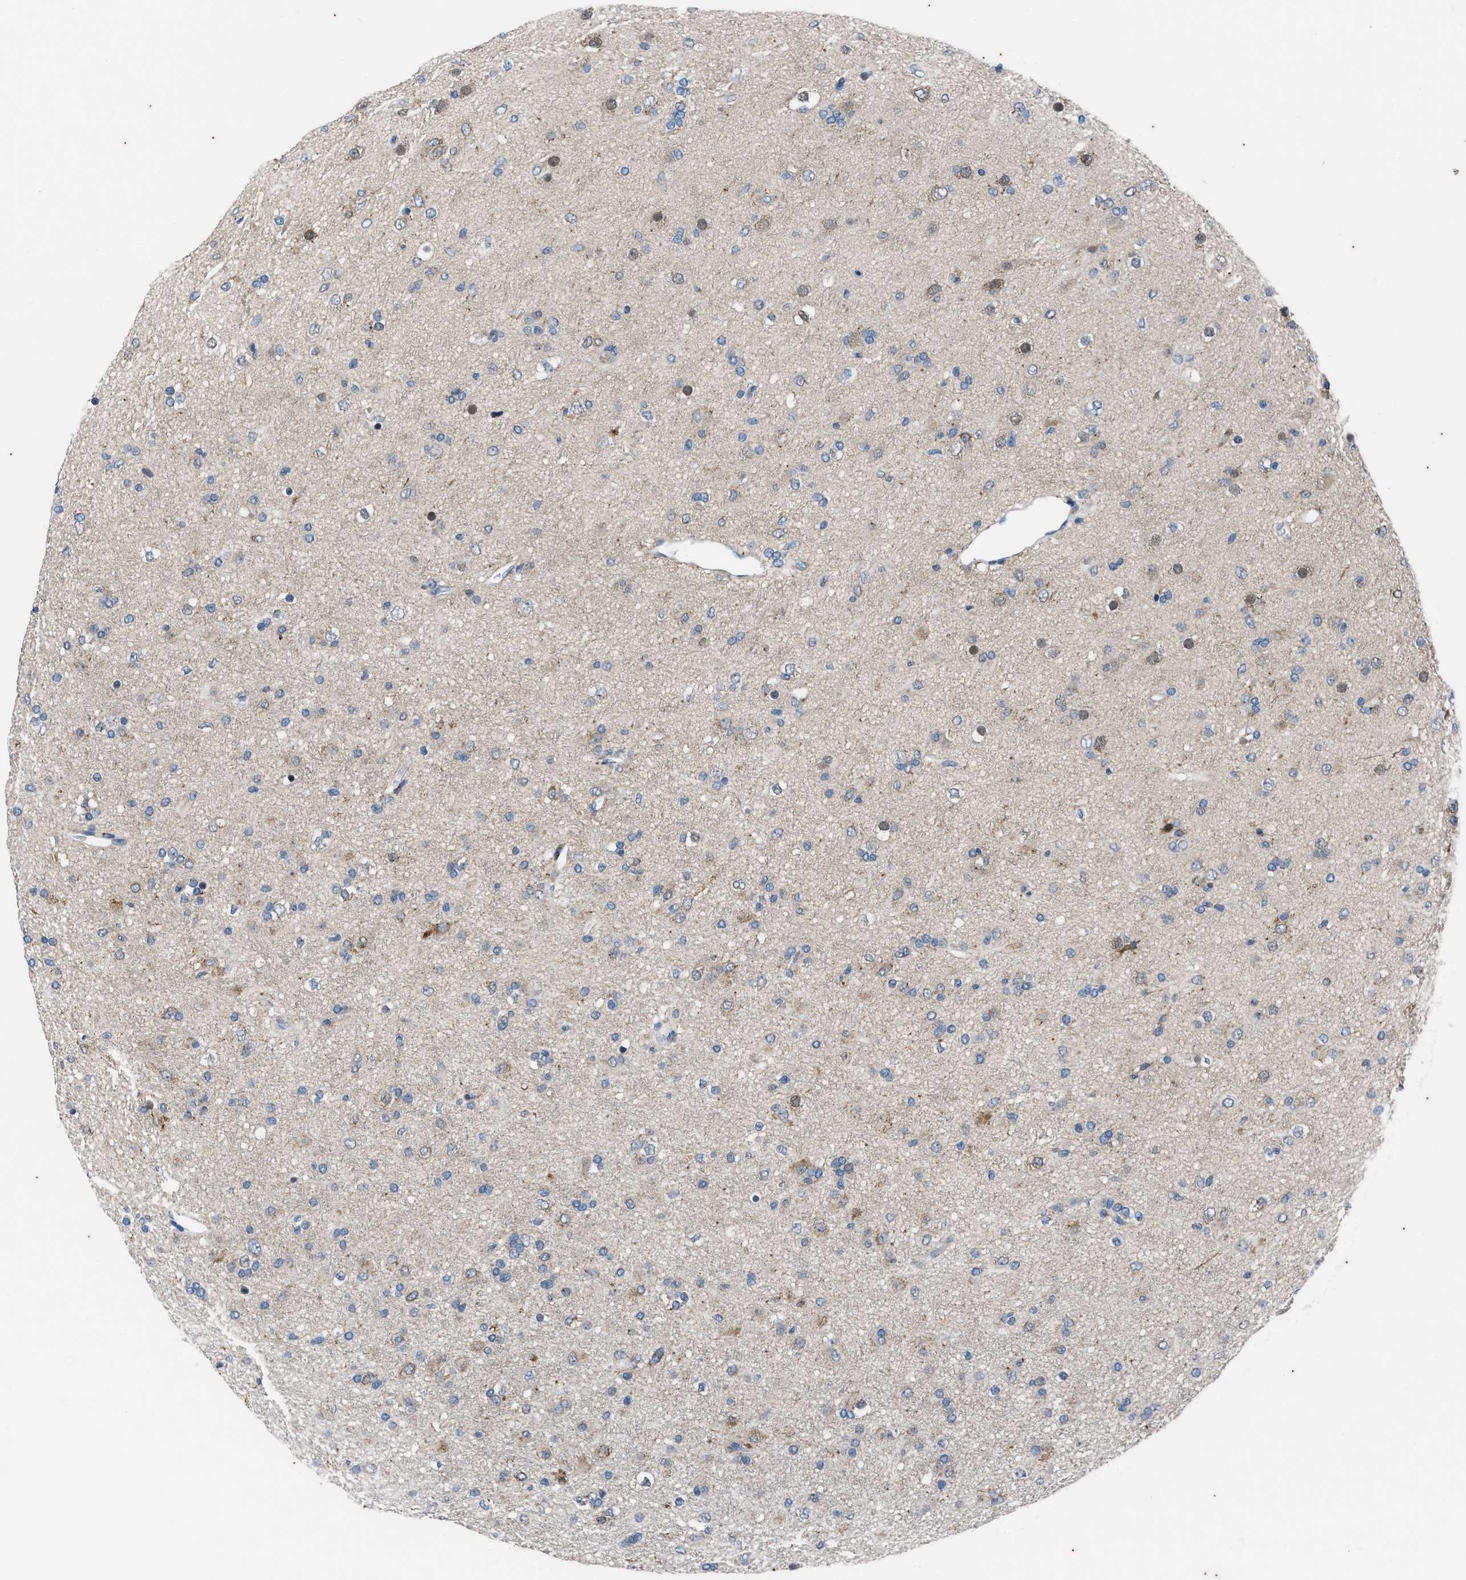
{"staining": {"intensity": "moderate", "quantity": "<25%", "location": "cytoplasmic/membranous"}, "tissue": "glioma", "cell_type": "Tumor cells", "image_type": "cancer", "snomed": [{"axis": "morphology", "description": "Glioma, malignant, Low grade"}, {"axis": "topography", "description": "Brain"}], "caption": "Tumor cells reveal moderate cytoplasmic/membranous positivity in about <25% of cells in low-grade glioma (malignant). (Stains: DAB in brown, nuclei in blue, Microscopy: brightfield microscopy at high magnification).", "gene": "KIF24", "patient": {"sex": "male", "age": 65}}